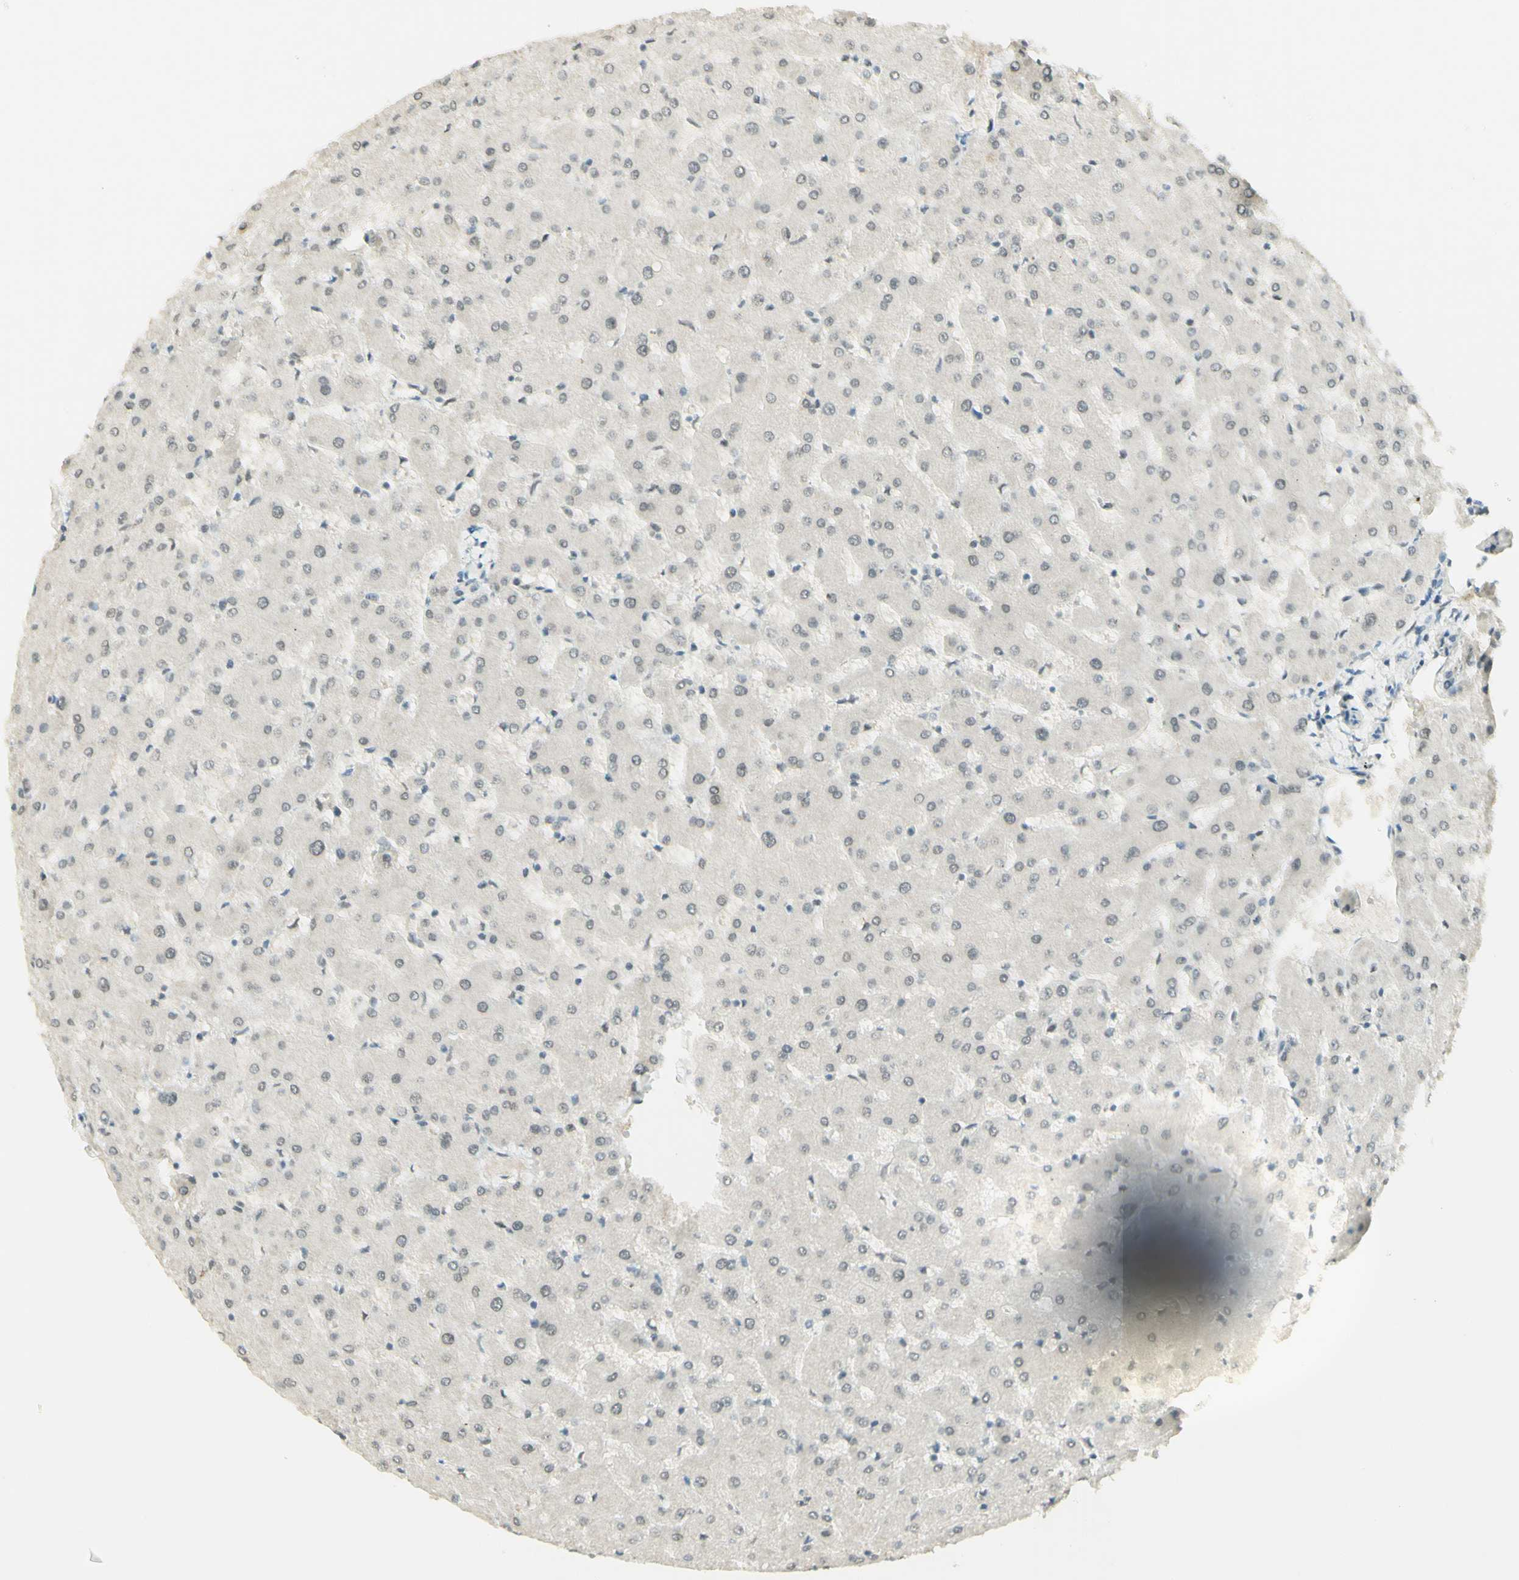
{"staining": {"intensity": "negative", "quantity": "none", "location": "none"}, "tissue": "liver", "cell_type": "Cholangiocytes", "image_type": "normal", "snomed": [{"axis": "morphology", "description": "Normal tissue, NOS"}, {"axis": "topography", "description": "Liver"}], "caption": "IHC photomicrograph of benign human liver stained for a protein (brown), which reveals no staining in cholangiocytes.", "gene": "PMS2", "patient": {"sex": "female", "age": 63}}